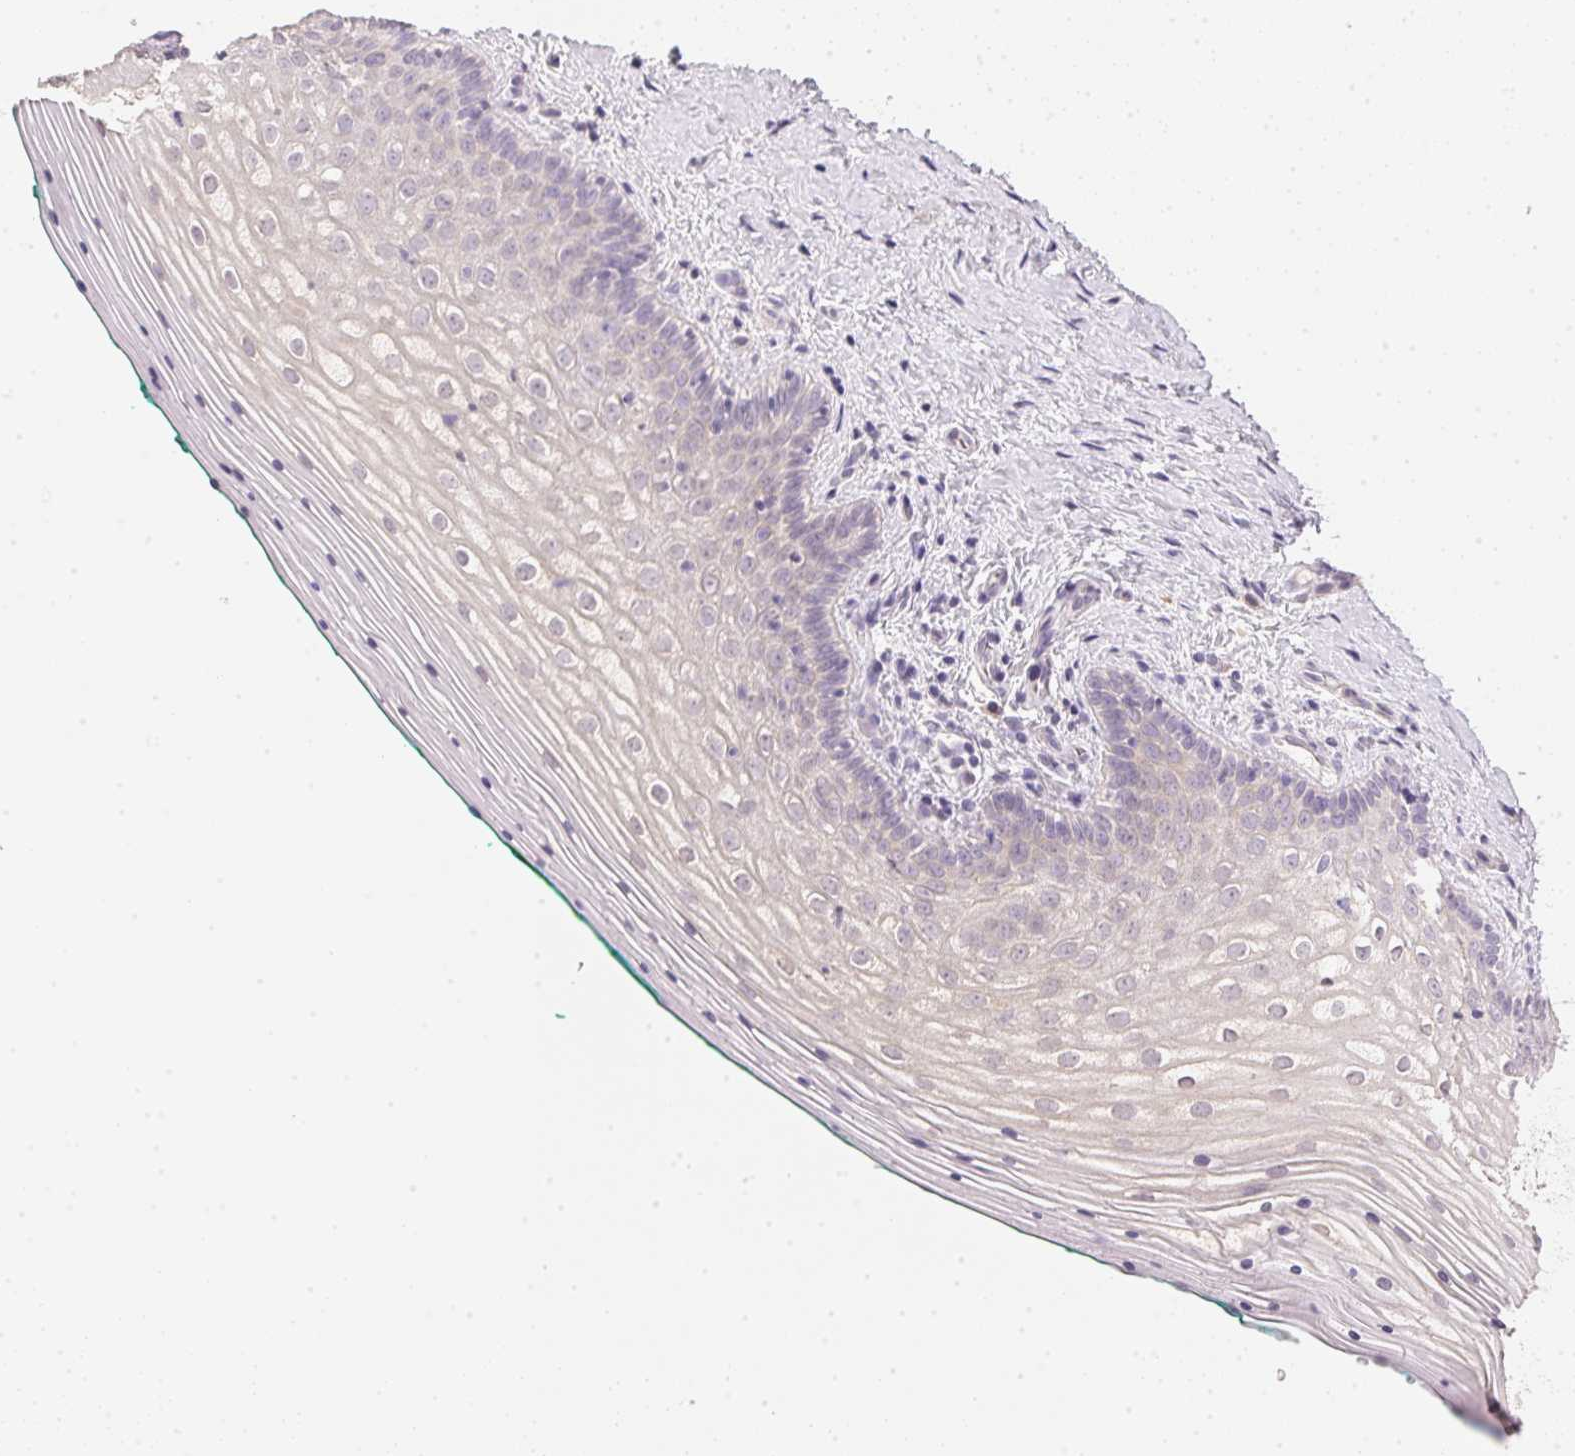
{"staining": {"intensity": "negative", "quantity": "none", "location": "none"}, "tissue": "vagina", "cell_type": "Squamous epithelial cells", "image_type": "normal", "snomed": [{"axis": "morphology", "description": "Normal tissue, NOS"}, {"axis": "topography", "description": "Vagina"}], "caption": "A high-resolution image shows IHC staining of benign vagina, which displays no significant positivity in squamous epithelial cells. (DAB (3,3'-diaminobenzidine) immunohistochemistry visualized using brightfield microscopy, high magnification).", "gene": "DHCR24", "patient": {"sex": "female", "age": 45}}